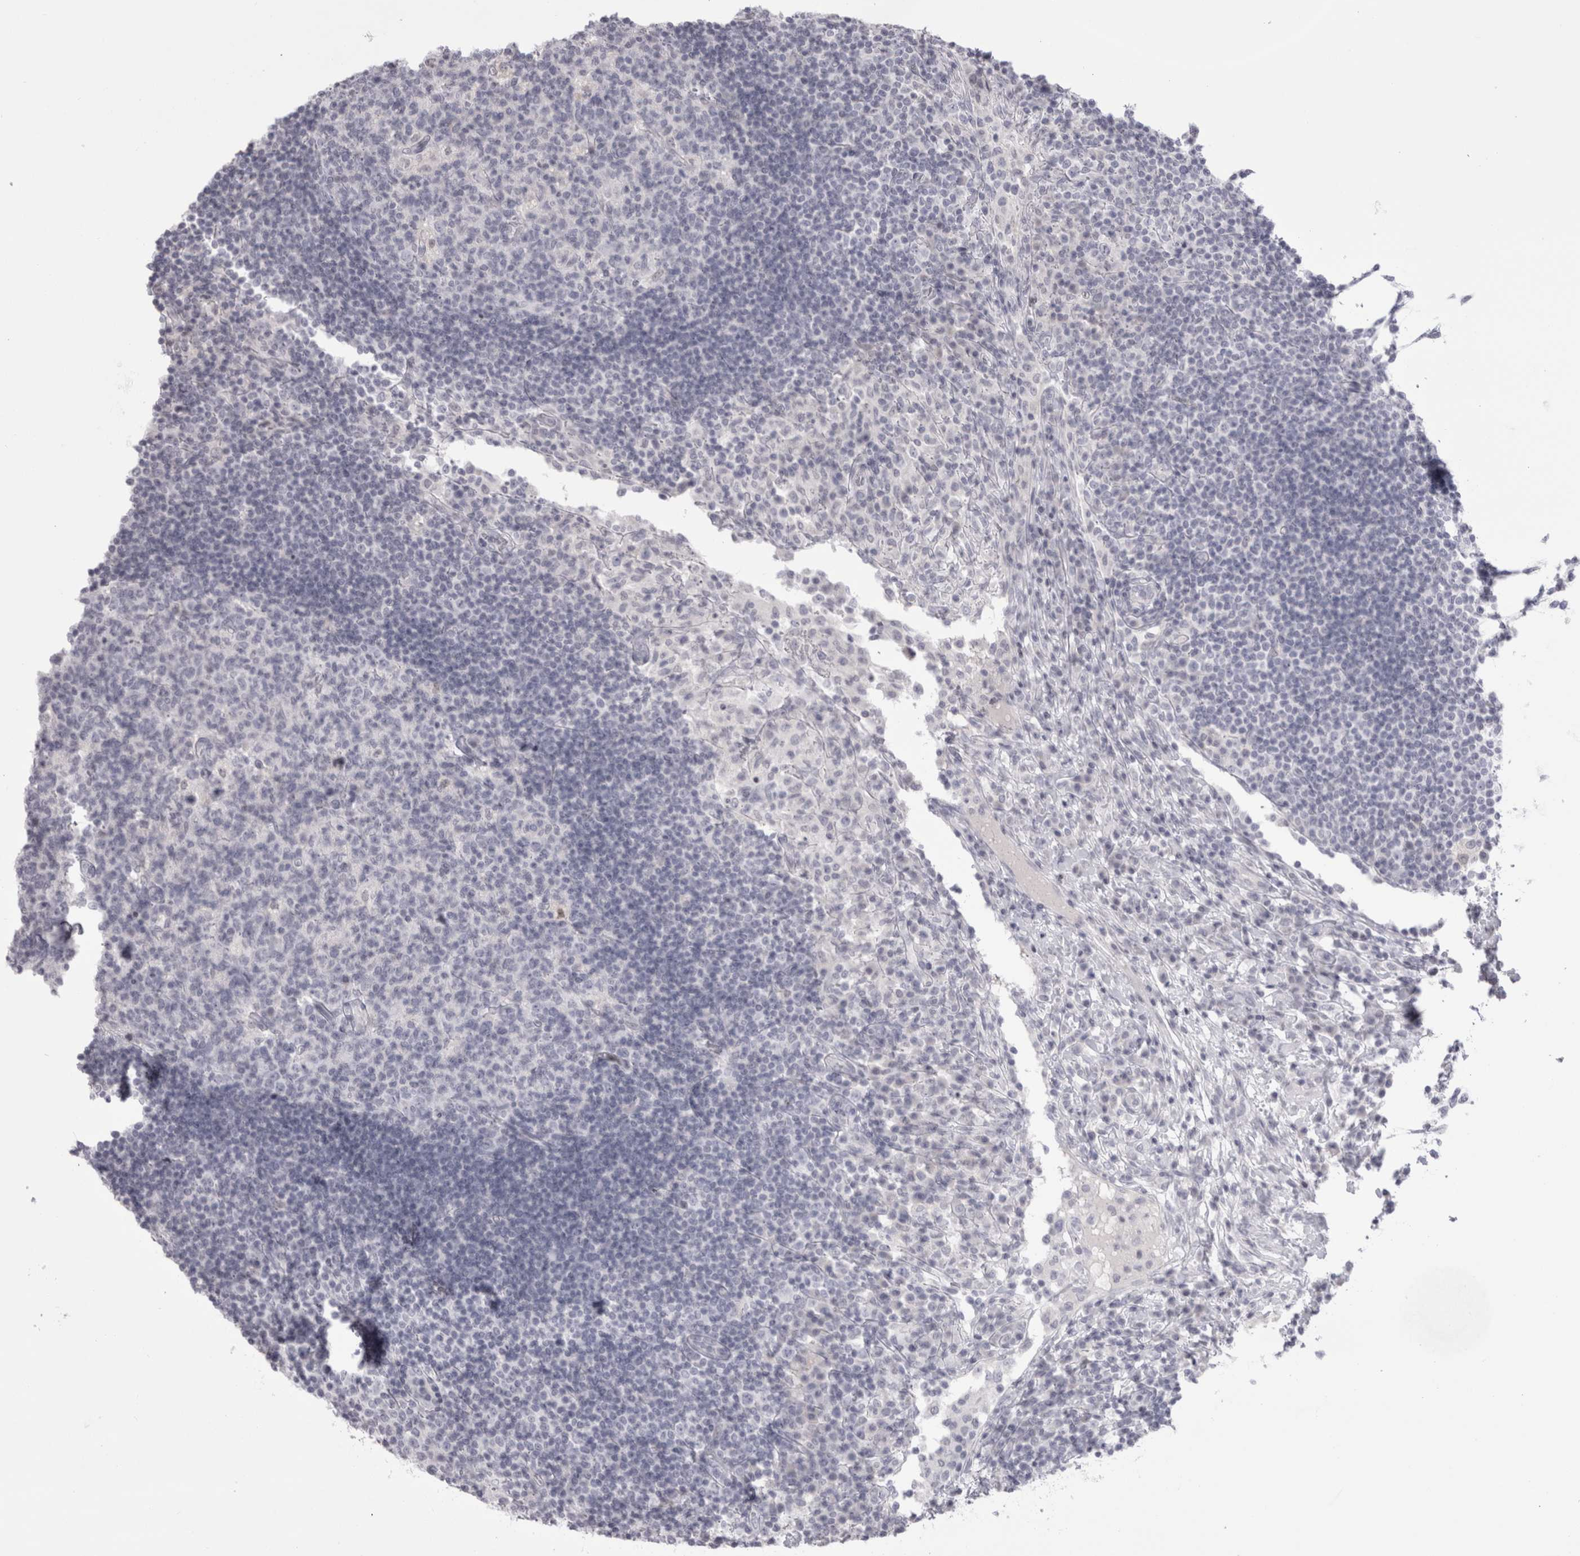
{"staining": {"intensity": "negative", "quantity": "none", "location": "none"}, "tissue": "lymph node", "cell_type": "Germinal center cells", "image_type": "normal", "snomed": [{"axis": "morphology", "description": "Normal tissue, NOS"}, {"axis": "topography", "description": "Lymph node"}], "caption": "Immunohistochemistry (IHC) of unremarkable lymph node demonstrates no expression in germinal center cells. (DAB immunohistochemistry visualized using brightfield microscopy, high magnification).", "gene": "FNDC8", "patient": {"sex": "female", "age": 53}}